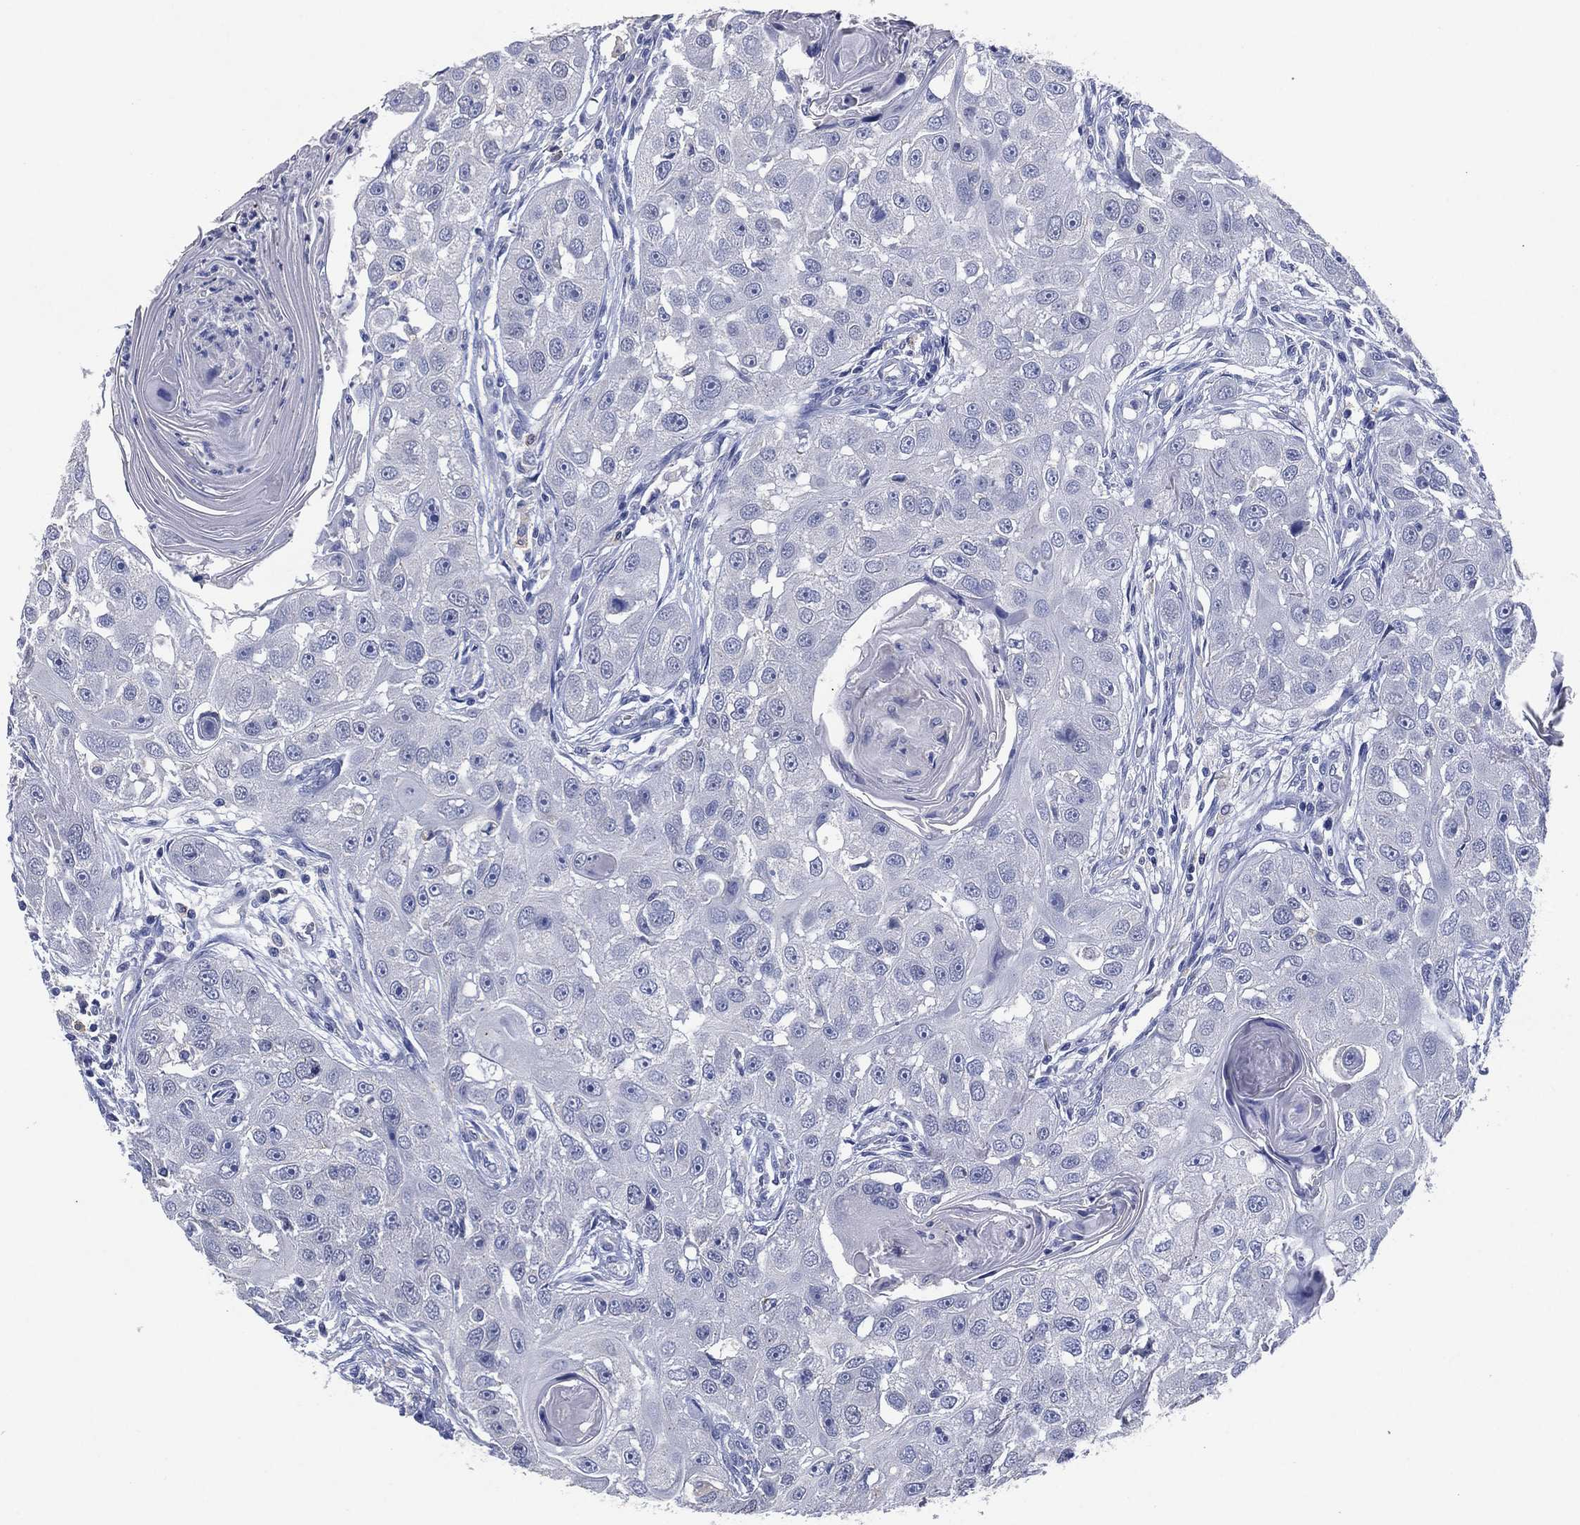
{"staining": {"intensity": "negative", "quantity": "none", "location": "none"}, "tissue": "head and neck cancer", "cell_type": "Tumor cells", "image_type": "cancer", "snomed": [{"axis": "morphology", "description": "Squamous cell carcinoma, NOS"}, {"axis": "topography", "description": "Head-Neck"}], "caption": "Immunohistochemistry (IHC) of human head and neck cancer (squamous cell carcinoma) exhibits no expression in tumor cells. (DAB (3,3'-diaminobenzidine) immunohistochemistry (IHC) visualized using brightfield microscopy, high magnification).", "gene": "FSCN2", "patient": {"sex": "male", "age": 51}}